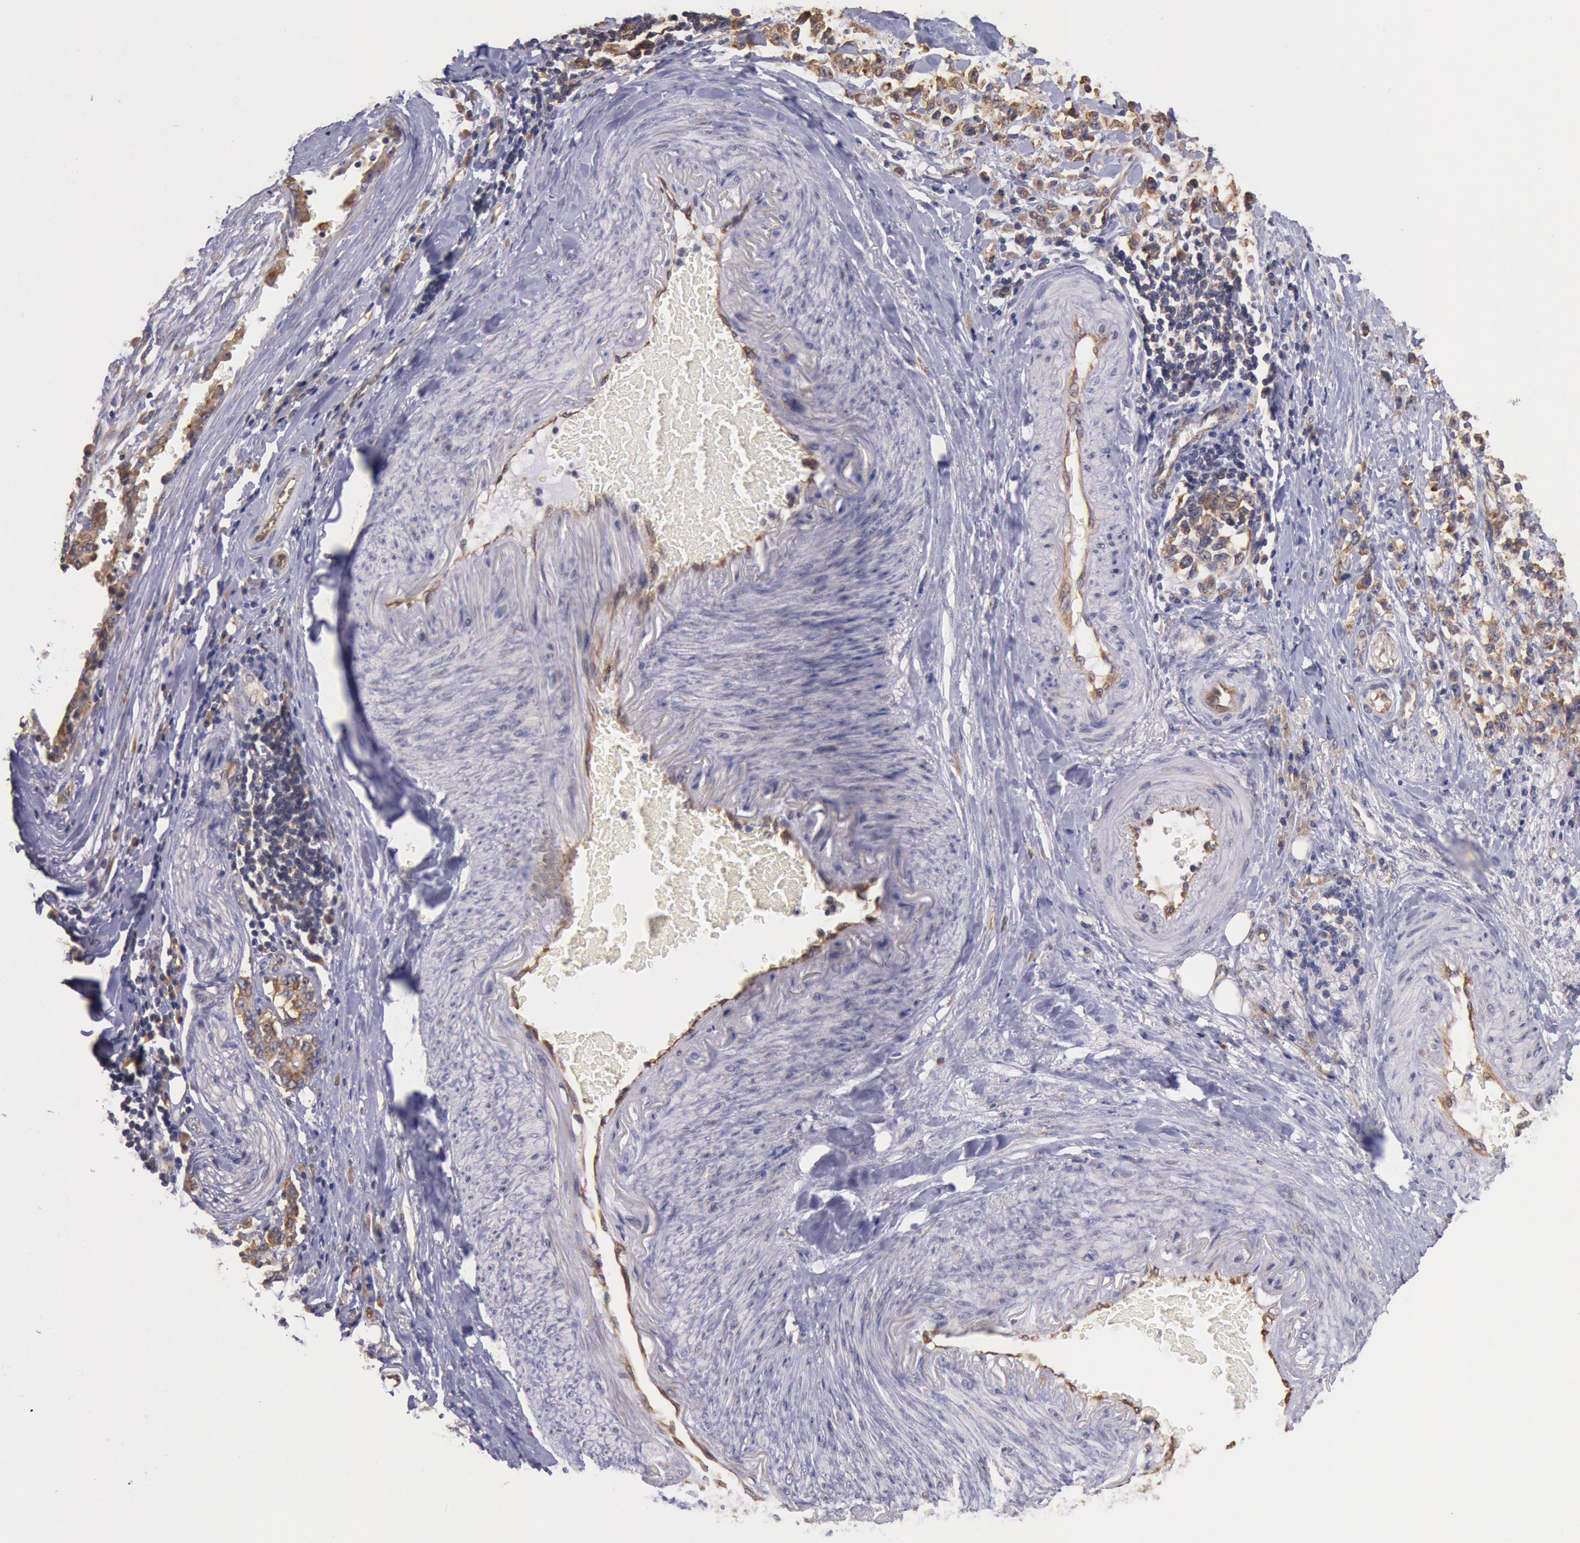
{"staining": {"intensity": "moderate", "quantity": ">75%", "location": "cytoplasmic/membranous"}, "tissue": "stomach cancer", "cell_type": "Tumor cells", "image_type": "cancer", "snomed": [{"axis": "morphology", "description": "Adenocarcinoma, NOS"}, {"axis": "topography", "description": "Stomach, lower"}], "caption": "Immunohistochemistry (IHC) of human stomach adenocarcinoma demonstrates medium levels of moderate cytoplasmic/membranous positivity in approximately >75% of tumor cells.", "gene": "DRG1", "patient": {"sex": "male", "age": 88}}